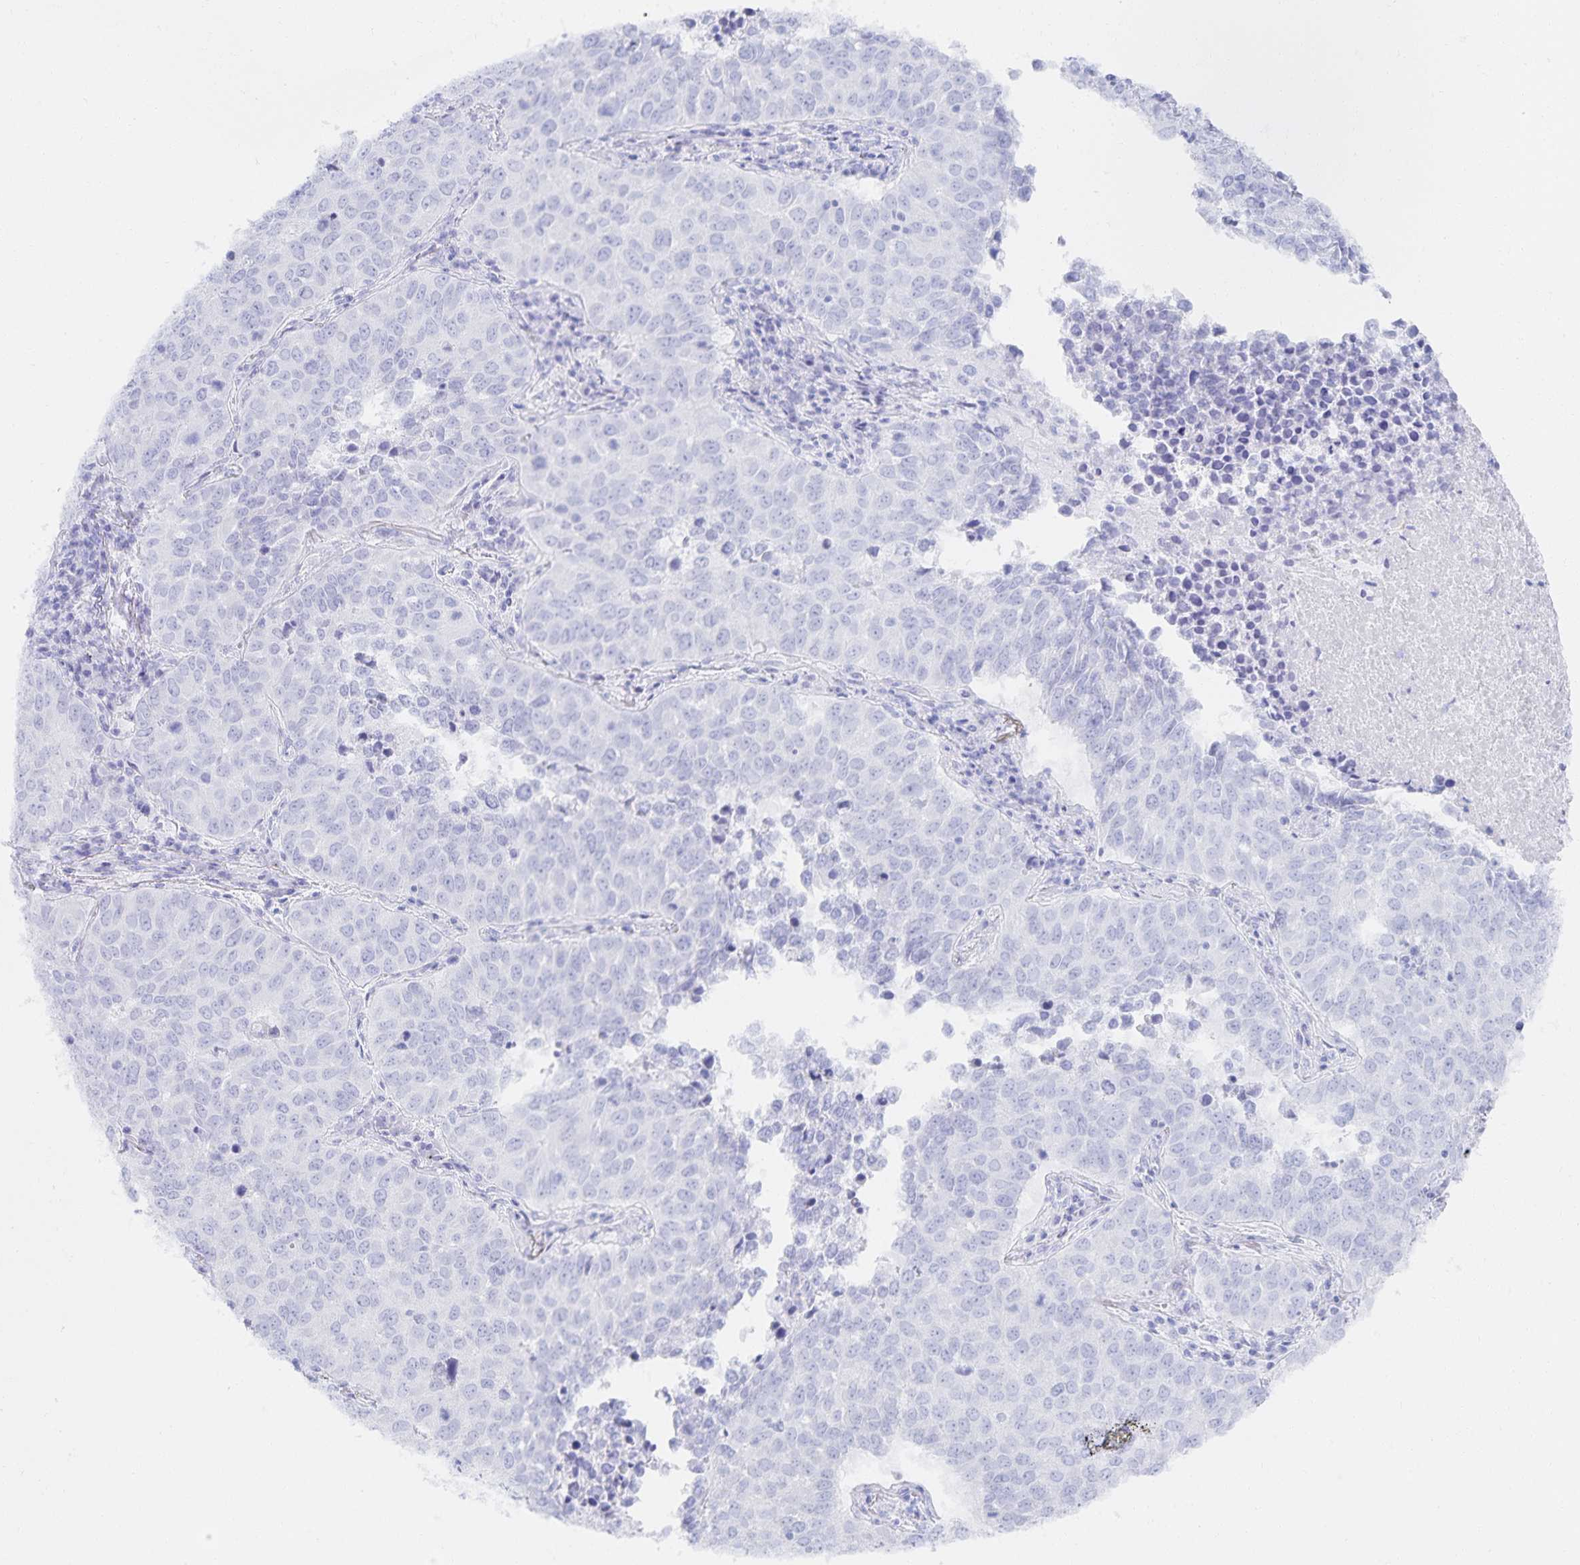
{"staining": {"intensity": "negative", "quantity": "none", "location": "none"}, "tissue": "lung cancer", "cell_type": "Tumor cells", "image_type": "cancer", "snomed": [{"axis": "morphology", "description": "Adenocarcinoma, NOS"}, {"axis": "topography", "description": "Lung"}], "caption": "Lung cancer (adenocarcinoma) was stained to show a protein in brown. There is no significant staining in tumor cells.", "gene": "SNTN", "patient": {"sex": "female", "age": 50}}